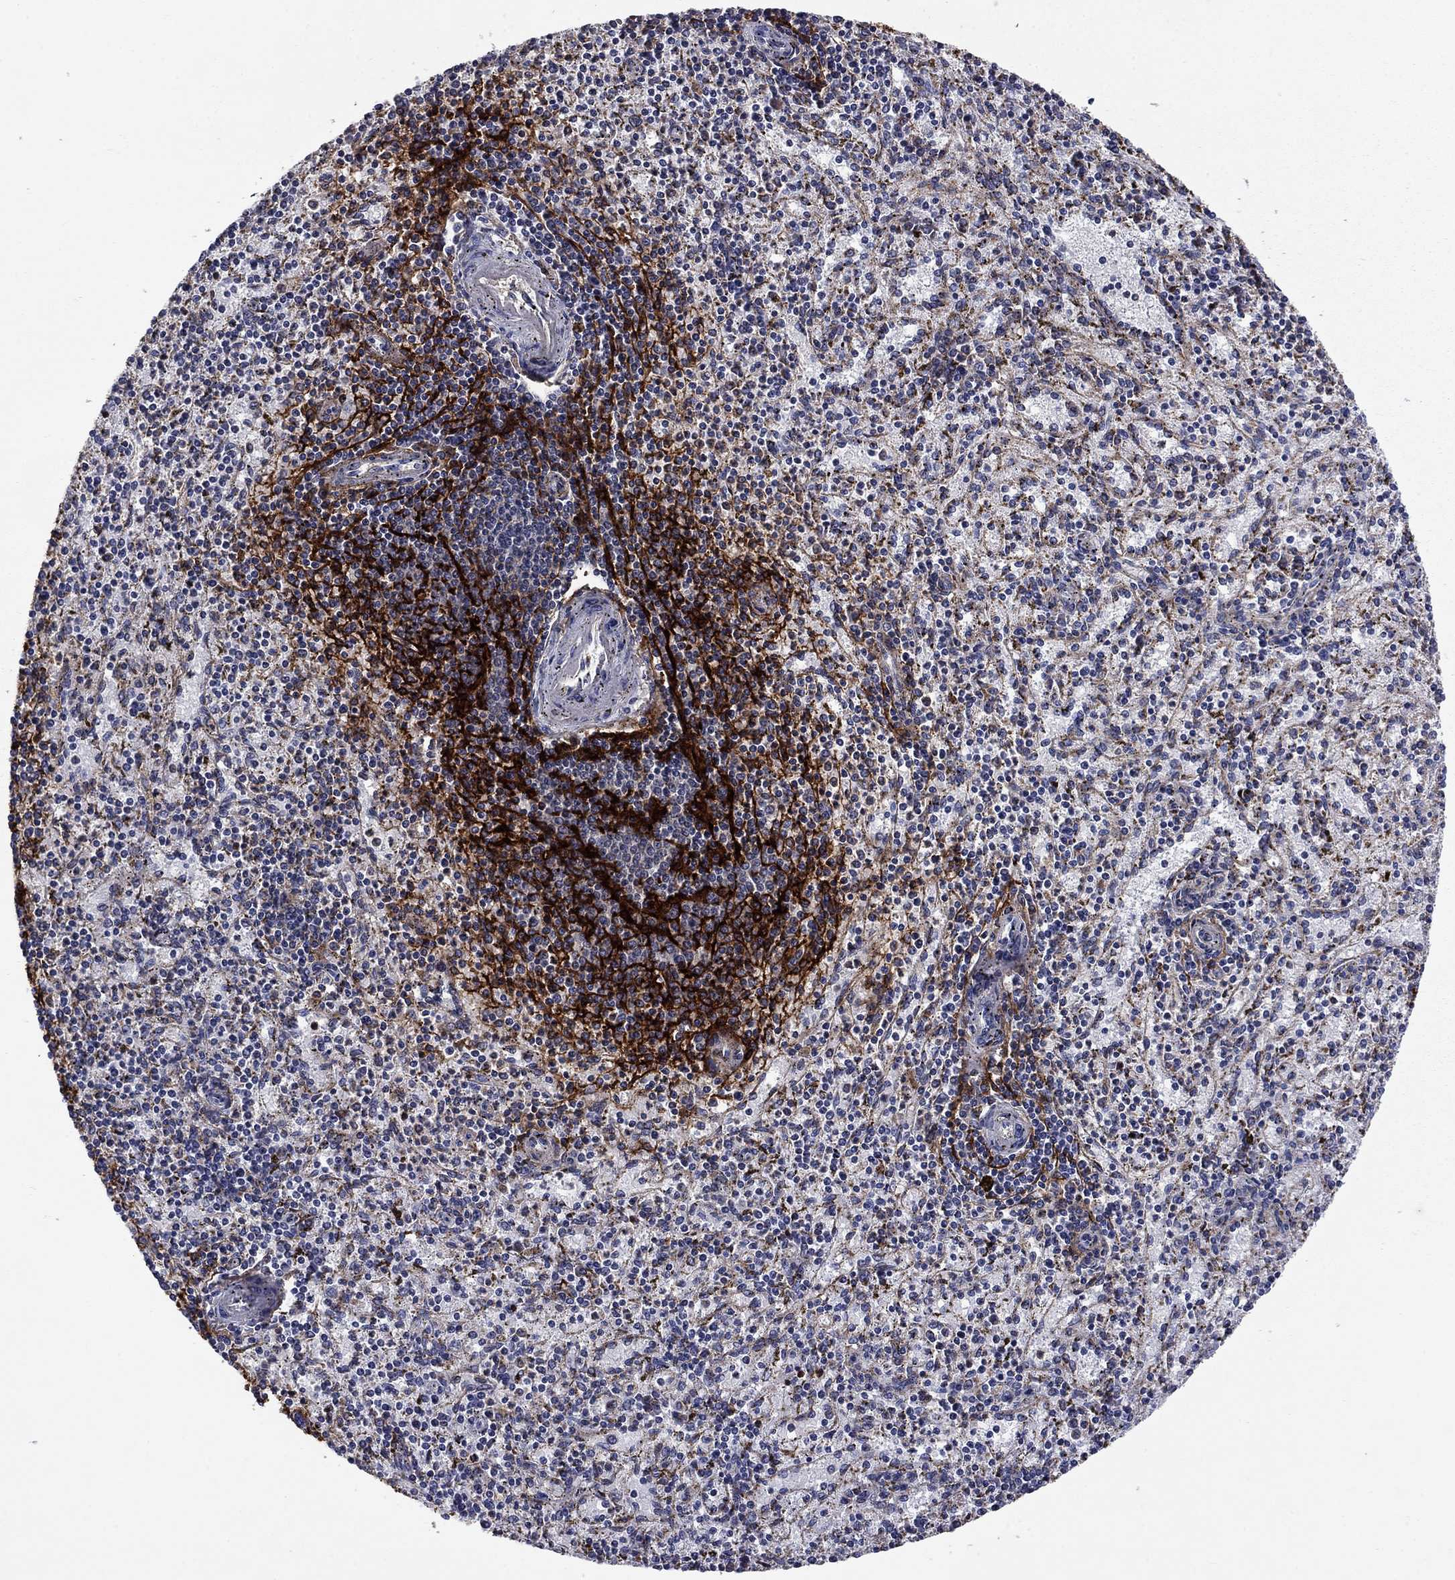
{"staining": {"intensity": "negative", "quantity": "none", "location": "none"}, "tissue": "spleen", "cell_type": "Cells in red pulp", "image_type": "normal", "snomed": [{"axis": "morphology", "description": "Normal tissue, NOS"}, {"axis": "topography", "description": "Spleen"}], "caption": "DAB (3,3'-diaminobenzidine) immunohistochemical staining of unremarkable spleen displays no significant positivity in cells in red pulp.", "gene": "MADCAM1", "patient": {"sex": "female", "age": 37}}